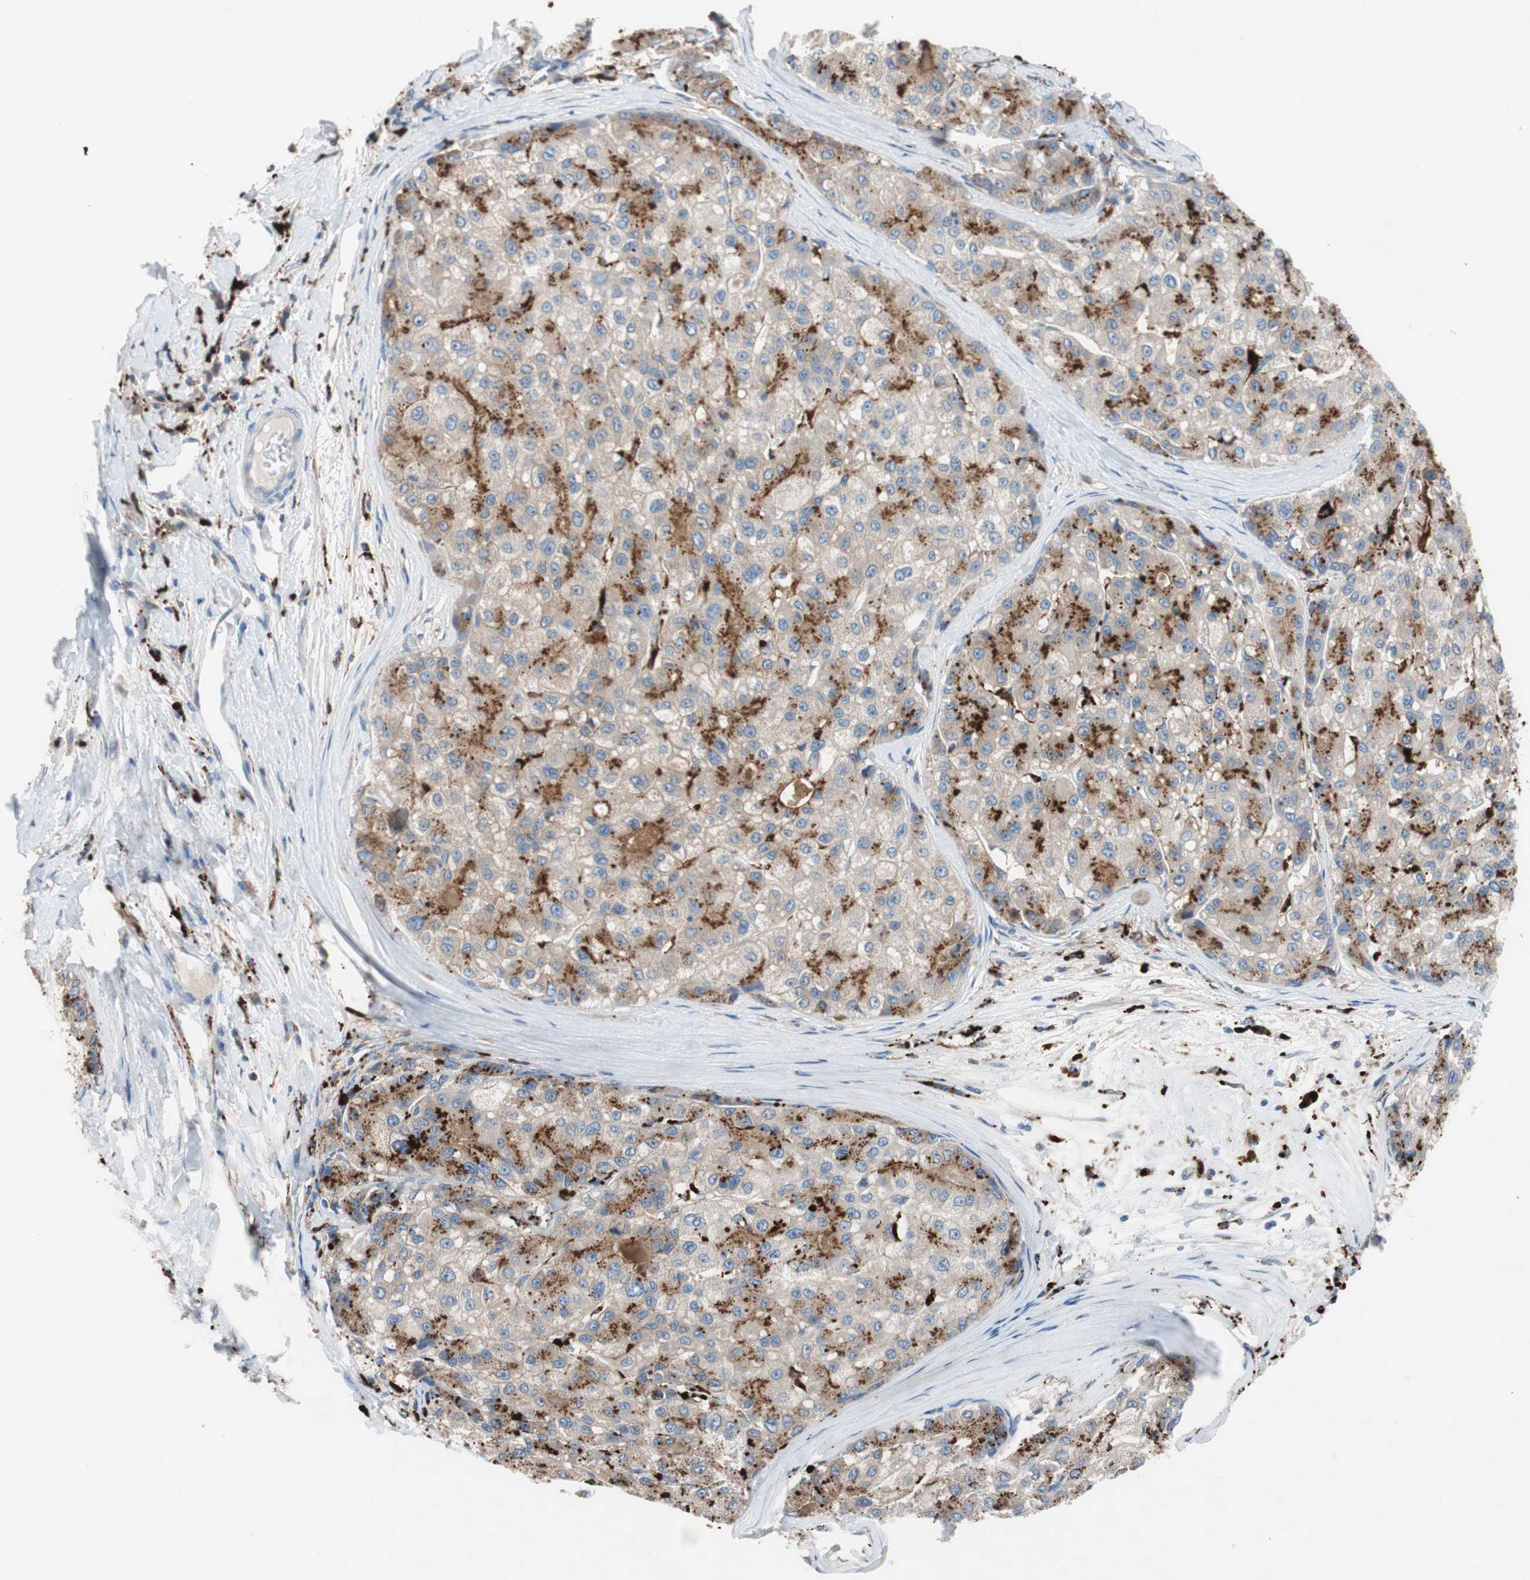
{"staining": {"intensity": "moderate", "quantity": "25%-75%", "location": "cytoplasmic/membranous"}, "tissue": "liver cancer", "cell_type": "Tumor cells", "image_type": "cancer", "snomed": [{"axis": "morphology", "description": "Carcinoma, Hepatocellular, NOS"}, {"axis": "topography", "description": "Liver"}], "caption": "Immunohistochemical staining of human hepatocellular carcinoma (liver) displays medium levels of moderate cytoplasmic/membranous expression in about 25%-75% of tumor cells.", "gene": "CLEC4D", "patient": {"sex": "male", "age": 80}}